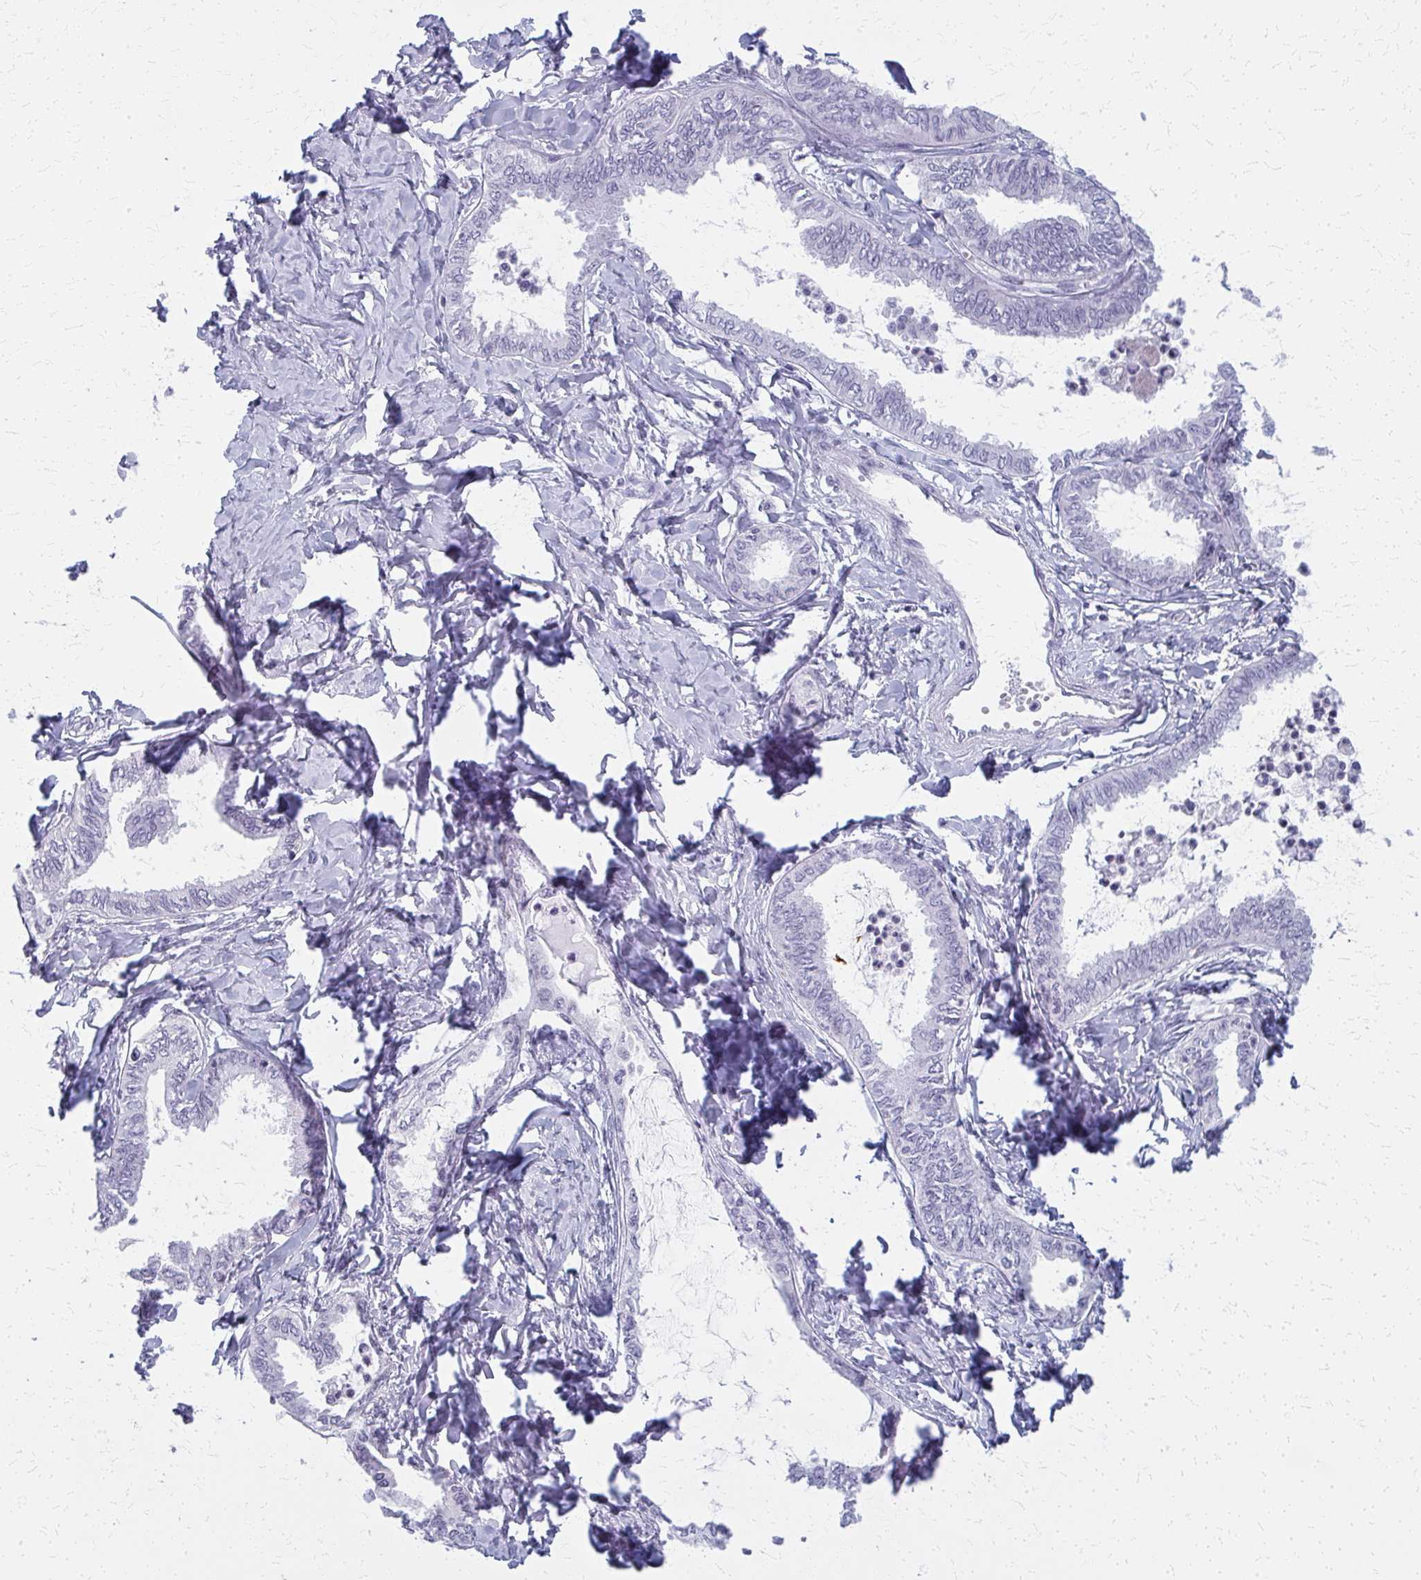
{"staining": {"intensity": "negative", "quantity": "none", "location": "none"}, "tissue": "ovarian cancer", "cell_type": "Tumor cells", "image_type": "cancer", "snomed": [{"axis": "morphology", "description": "Carcinoma, endometroid"}, {"axis": "topography", "description": "Ovary"}], "caption": "High power microscopy photomicrograph of an immunohistochemistry (IHC) micrograph of endometroid carcinoma (ovarian), revealing no significant expression in tumor cells.", "gene": "CASQ2", "patient": {"sex": "female", "age": 70}}